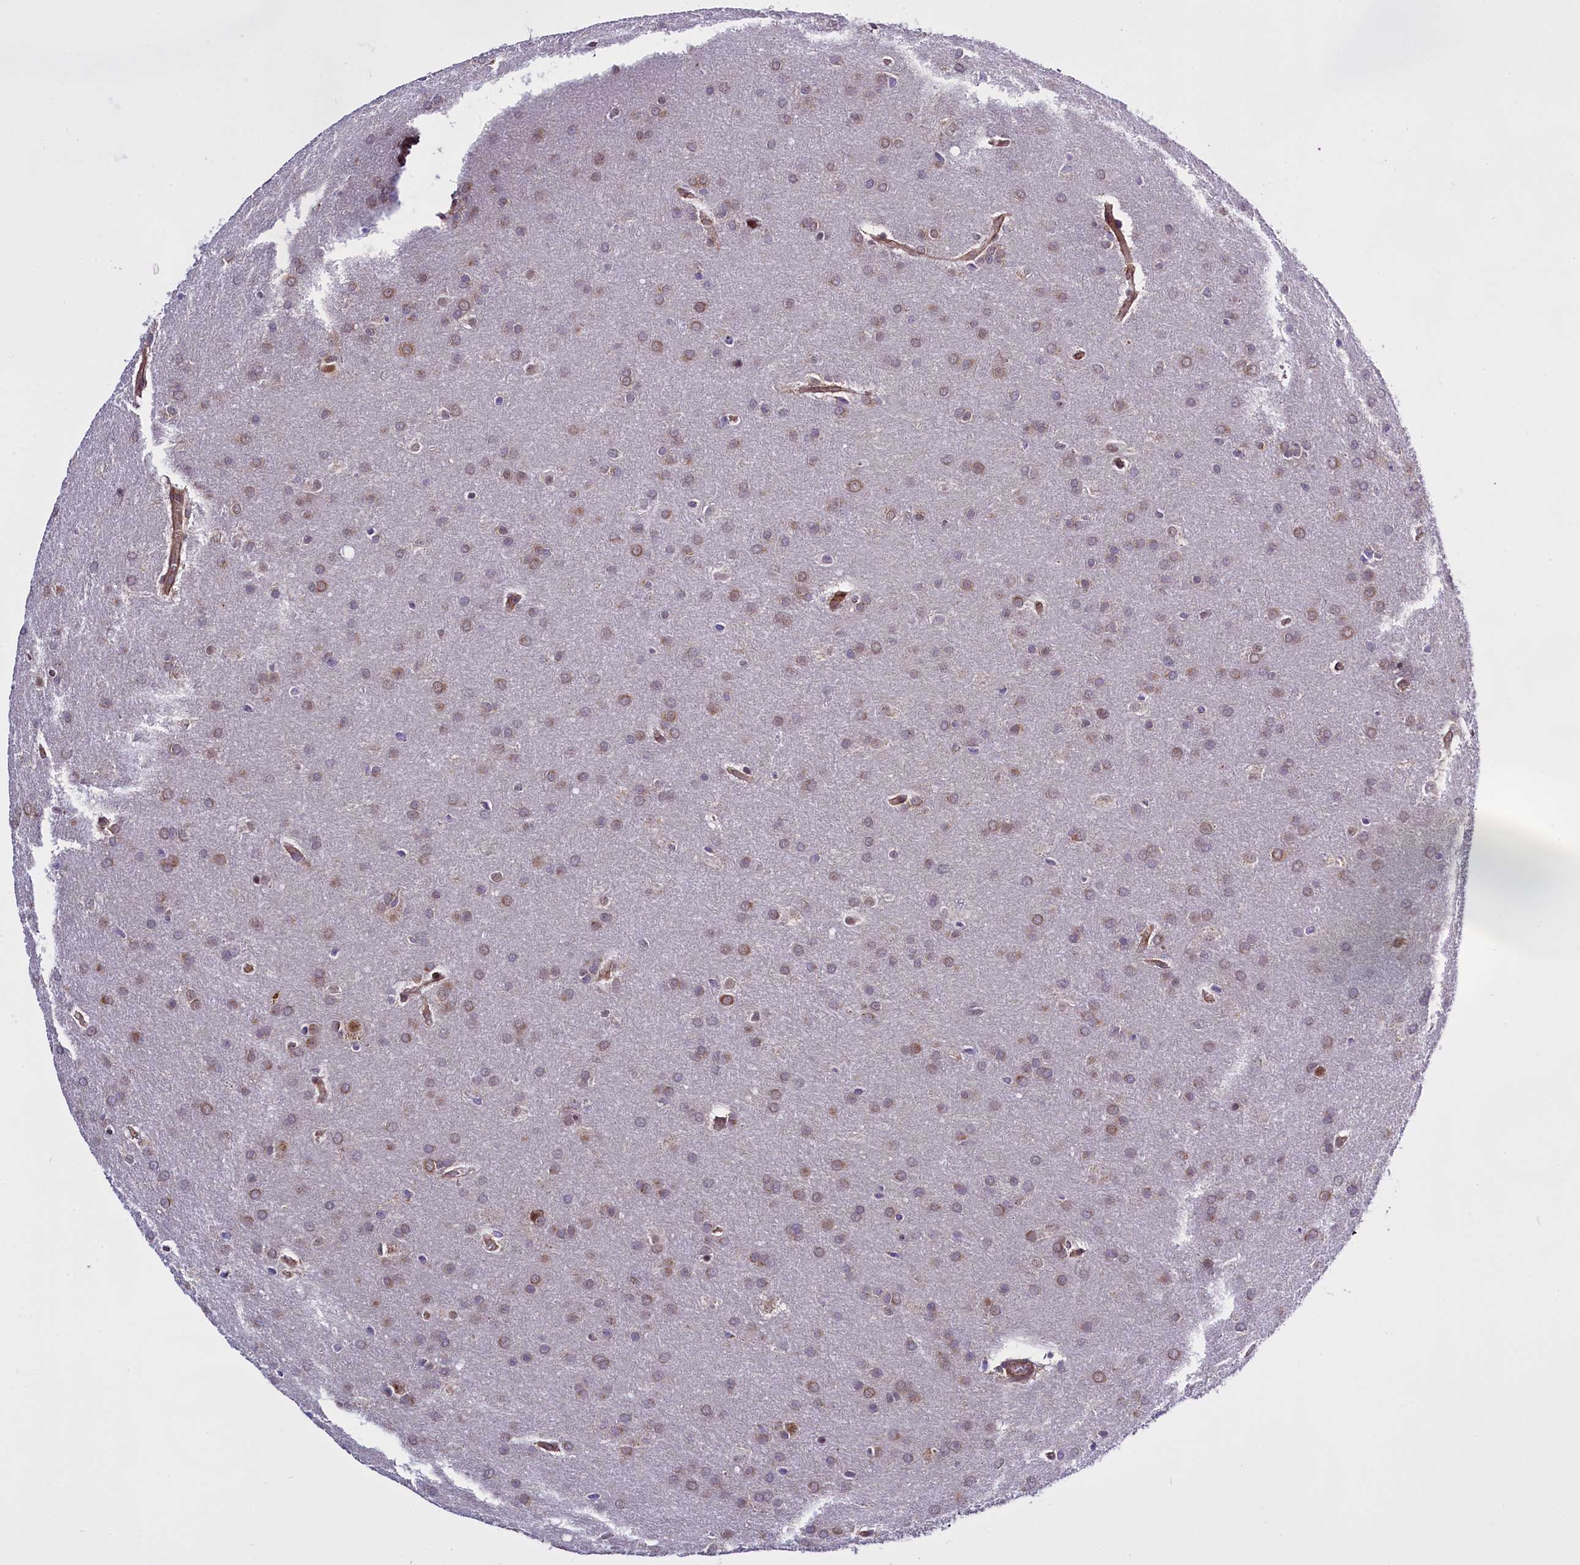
{"staining": {"intensity": "weak", "quantity": "25%-75%", "location": "cytoplasmic/membranous"}, "tissue": "glioma", "cell_type": "Tumor cells", "image_type": "cancer", "snomed": [{"axis": "morphology", "description": "Glioma, malignant, Low grade"}, {"axis": "topography", "description": "Brain"}], "caption": "Glioma stained with DAB (3,3'-diaminobenzidine) IHC reveals low levels of weak cytoplasmic/membranous staining in about 25%-75% of tumor cells.", "gene": "UACA", "patient": {"sex": "female", "age": 32}}